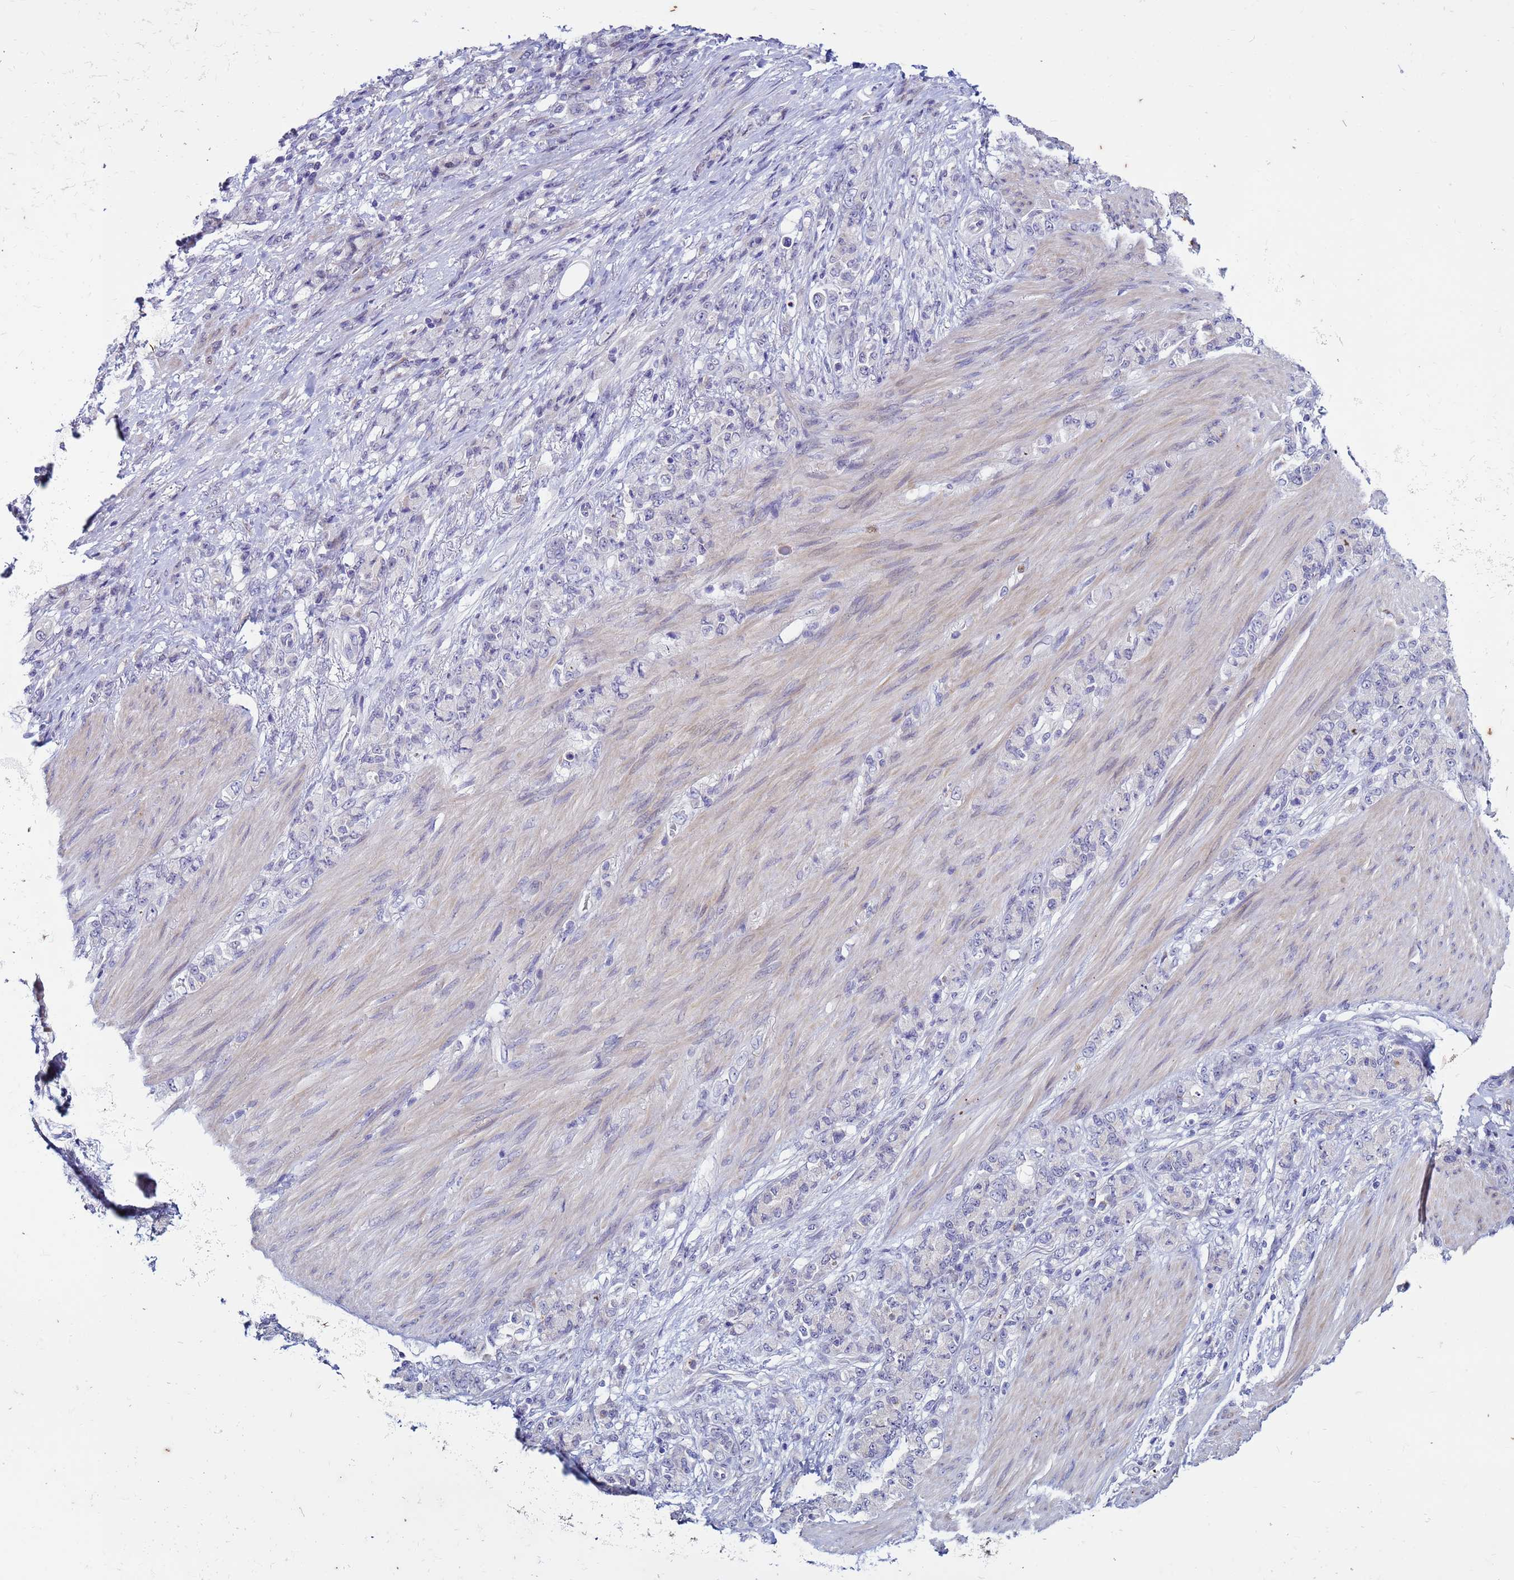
{"staining": {"intensity": "negative", "quantity": "none", "location": "none"}, "tissue": "stomach cancer", "cell_type": "Tumor cells", "image_type": "cancer", "snomed": [{"axis": "morphology", "description": "Normal tissue, NOS"}, {"axis": "morphology", "description": "Adenocarcinoma, NOS"}, {"axis": "topography", "description": "Stomach"}], "caption": "Micrograph shows no protein positivity in tumor cells of adenocarcinoma (stomach) tissue.", "gene": "IGSF11", "patient": {"sex": "female", "age": 79}}